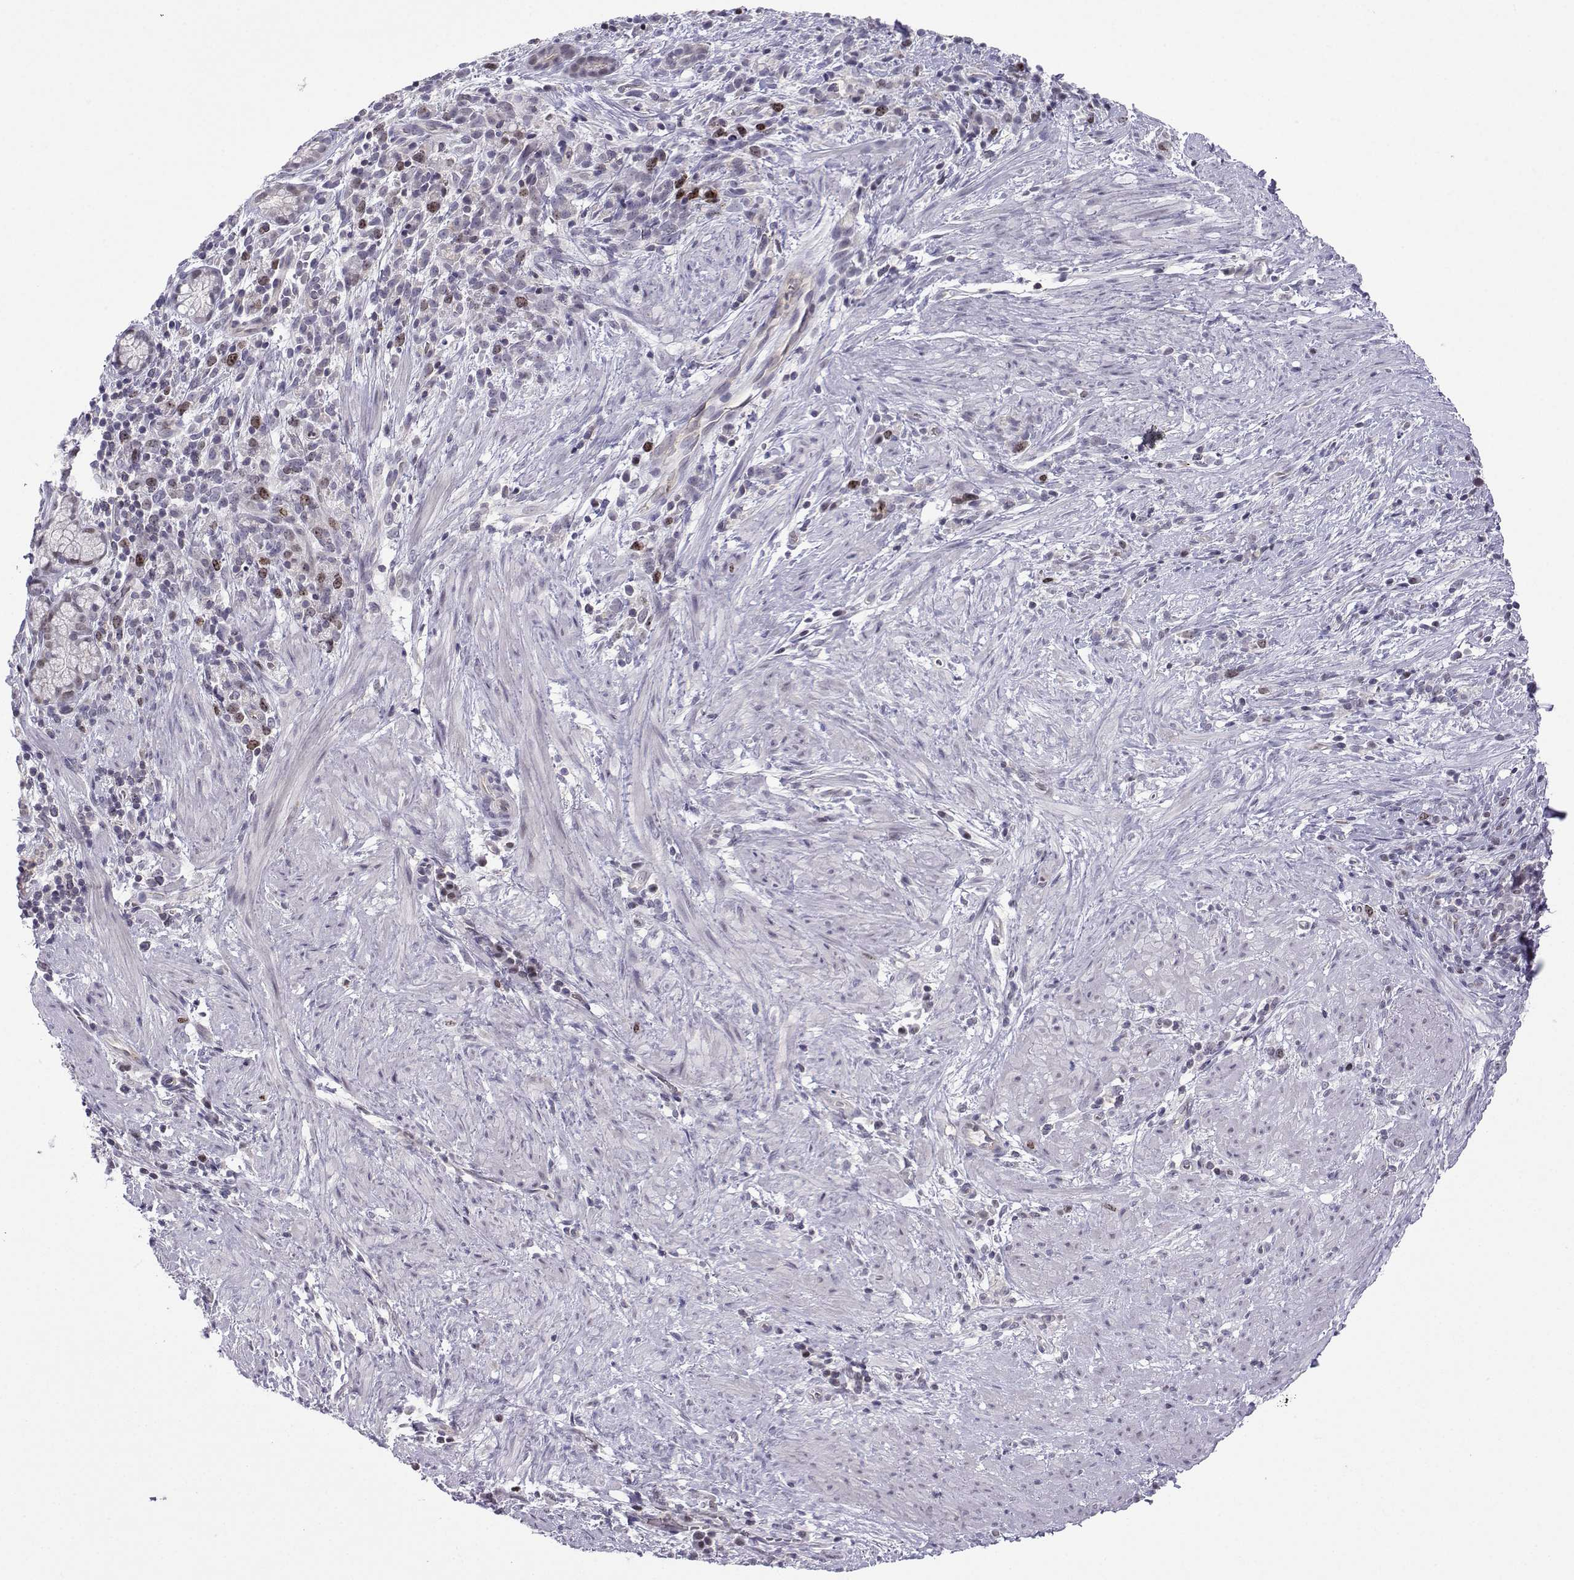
{"staining": {"intensity": "weak", "quantity": "<25%", "location": "nuclear"}, "tissue": "stomach cancer", "cell_type": "Tumor cells", "image_type": "cancer", "snomed": [{"axis": "morphology", "description": "Adenocarcinoma, NOS"}, {"axis": "topography", "description": "Stomach"}], "caption": "Immunohistochemistry histopathology image of human stomach cancer (adenocarcinoma) stained for a protein (brown), which shows no expression in tumor cells. The staining was performed using DAB to visualize the protein expression in brown, while the nuclei were stained in blue with hematoxylin (Magnification: 20x).", "gene": "INCENP", "patient": {"sex": "female", "age": 57}}